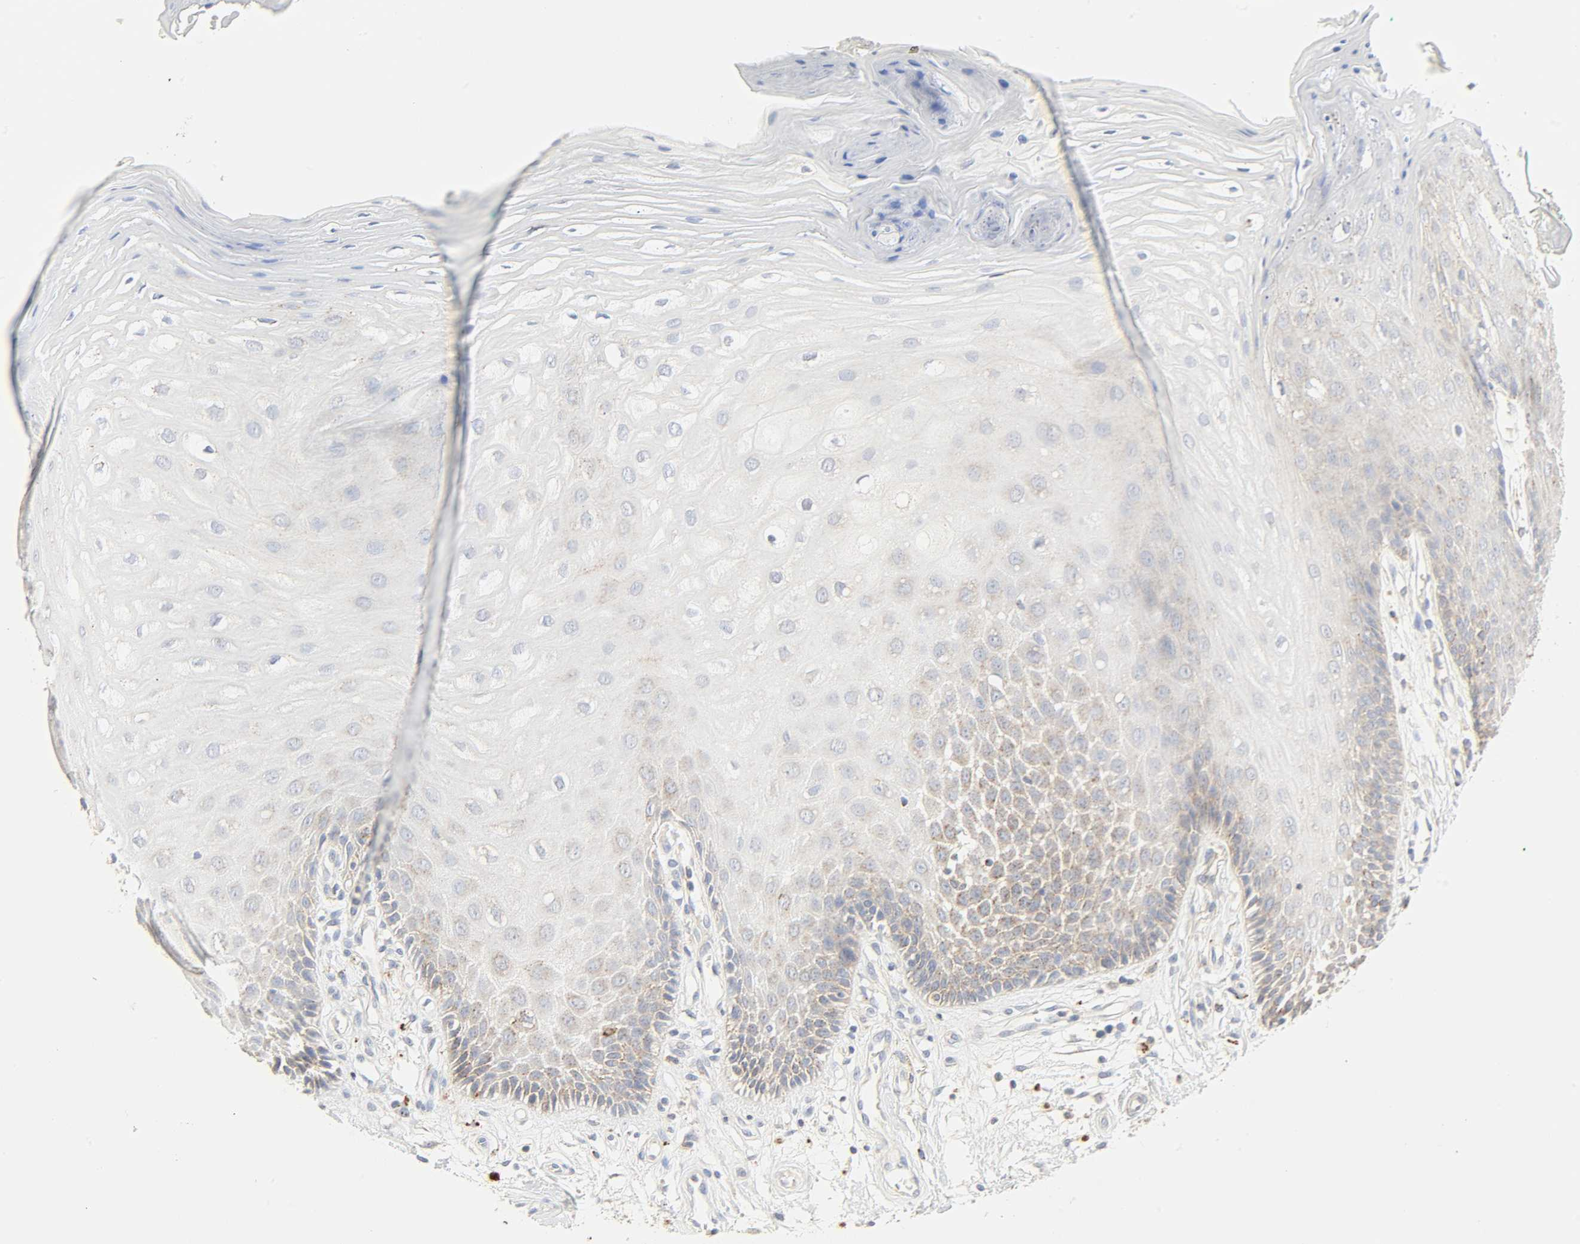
{"staining": {"intensity": "weak", "quantity": "<25%", "location": "cytoplasmic/membranous"}, "tissue": "oral mucosa", "cell_type": "Squamous epithelial cells", "image_type": "normal", "snomed": [{"axis": "morphology", "description": "Normal tissue, NOS"}, {"axis": "morphology", "description": "Squamous cell carcinoma, NOS"}, {"axis": "topography", "description": "Skeletal muscle"}, {"axis": "topography", "description": "Oral tissue"}, {"axis": "topography", "description": "Head-Neck"}], "caption": "Immunohistochemical staining of unremarkable human oral mucosa demonstrates no significant staining in squamous epithelial cells.", "gene": "CAMK2A", "patient": {"sex": "female", "age": 84}}